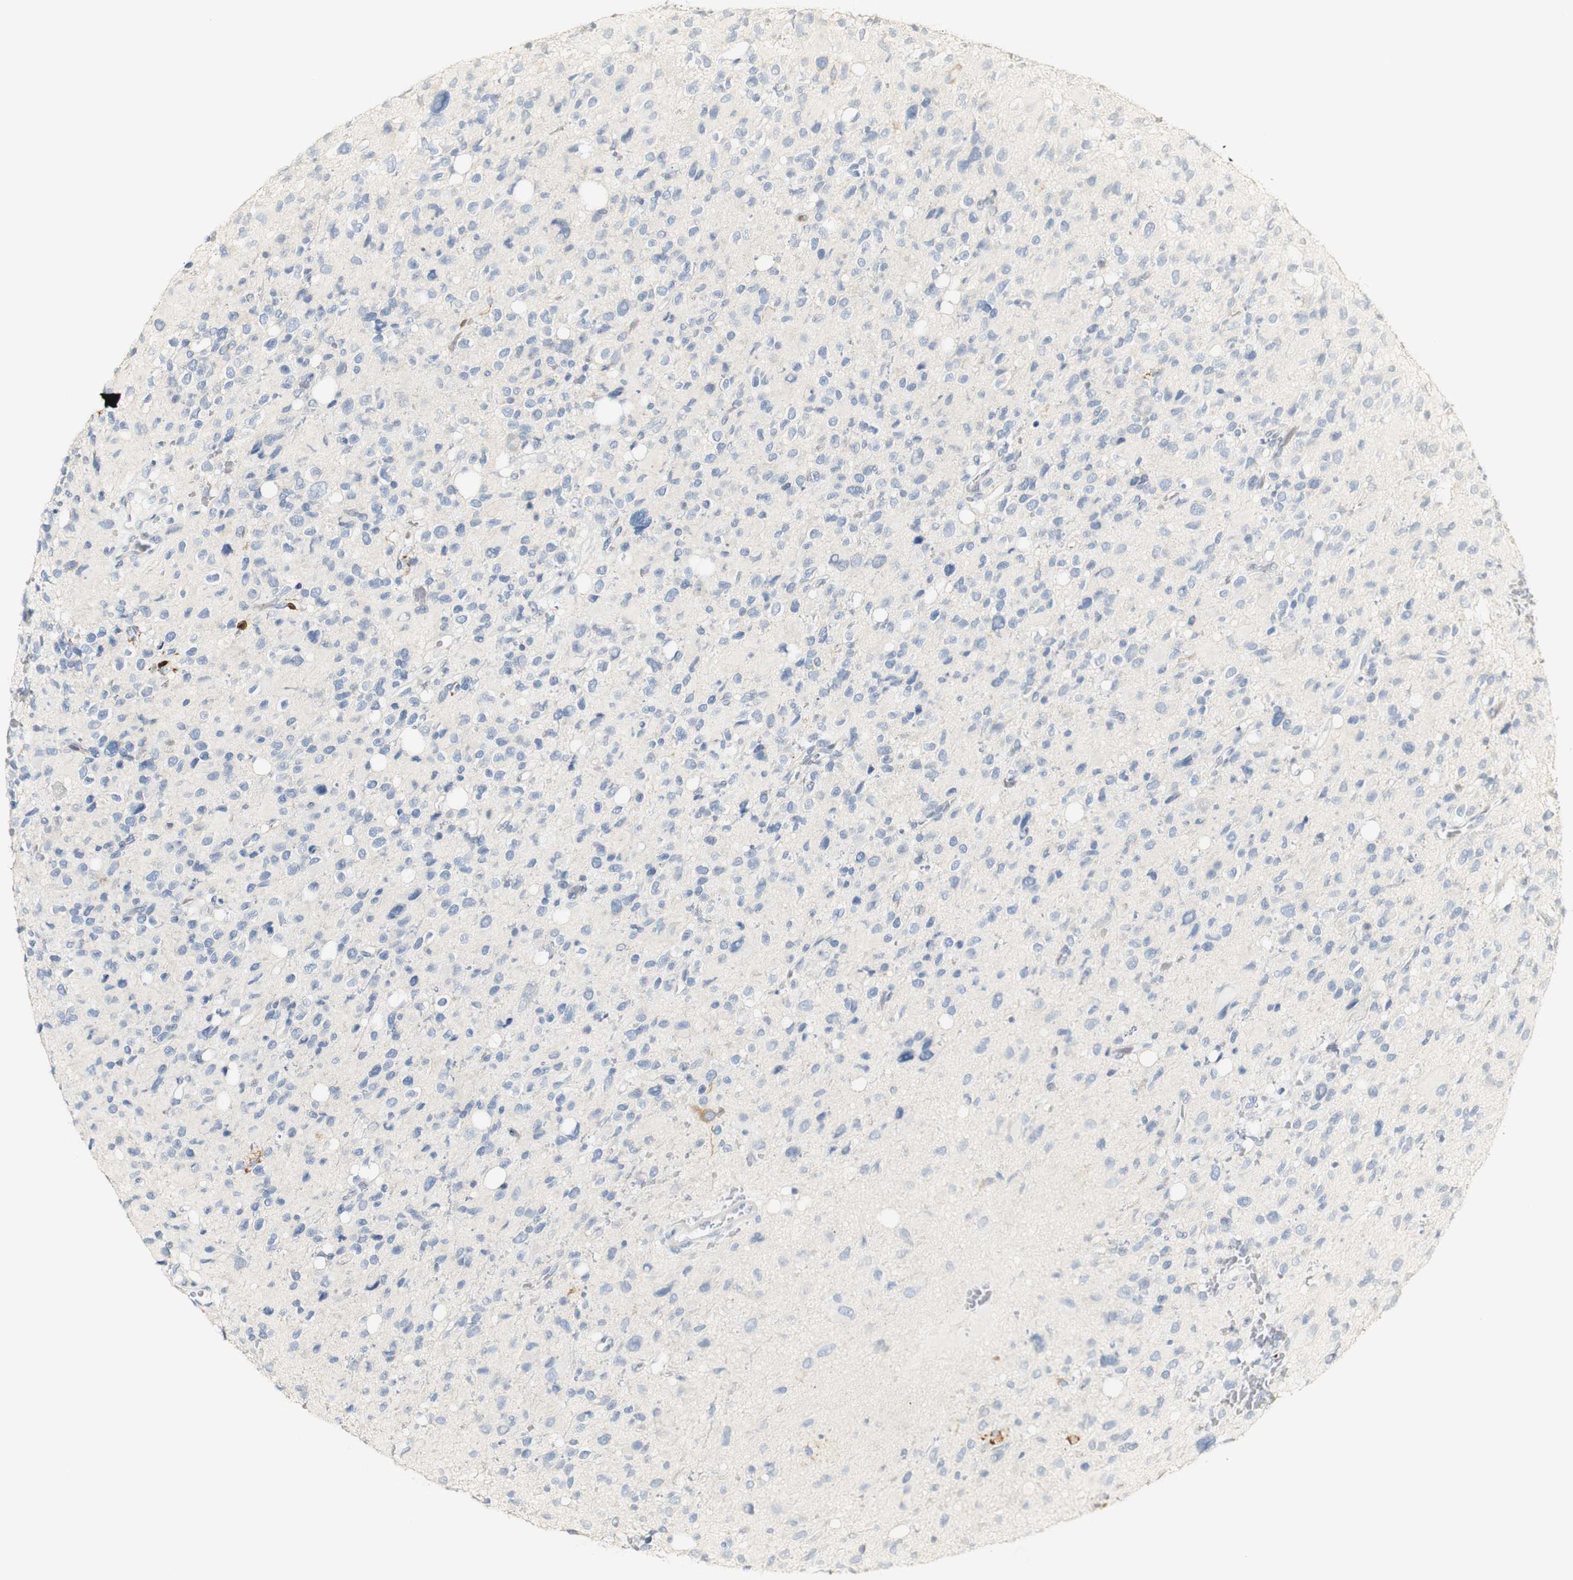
{"staining": {"intensity": "negative", "quantity": "none", "location": "none"}, "tissue": "glioma", "cell_type": "Tumor cells", "image_type": "cancer", "snomed": [{"axis": "morphology", "description": "Glioma, malignant, High grade"}, {"axis": "topography", "description": "Brain"}], "caption": "Histopathology image shows no significant protein expression in tumor cells of glioma.", "gene": "FMO3", "patient": {"sex": "male", "age": 48}}